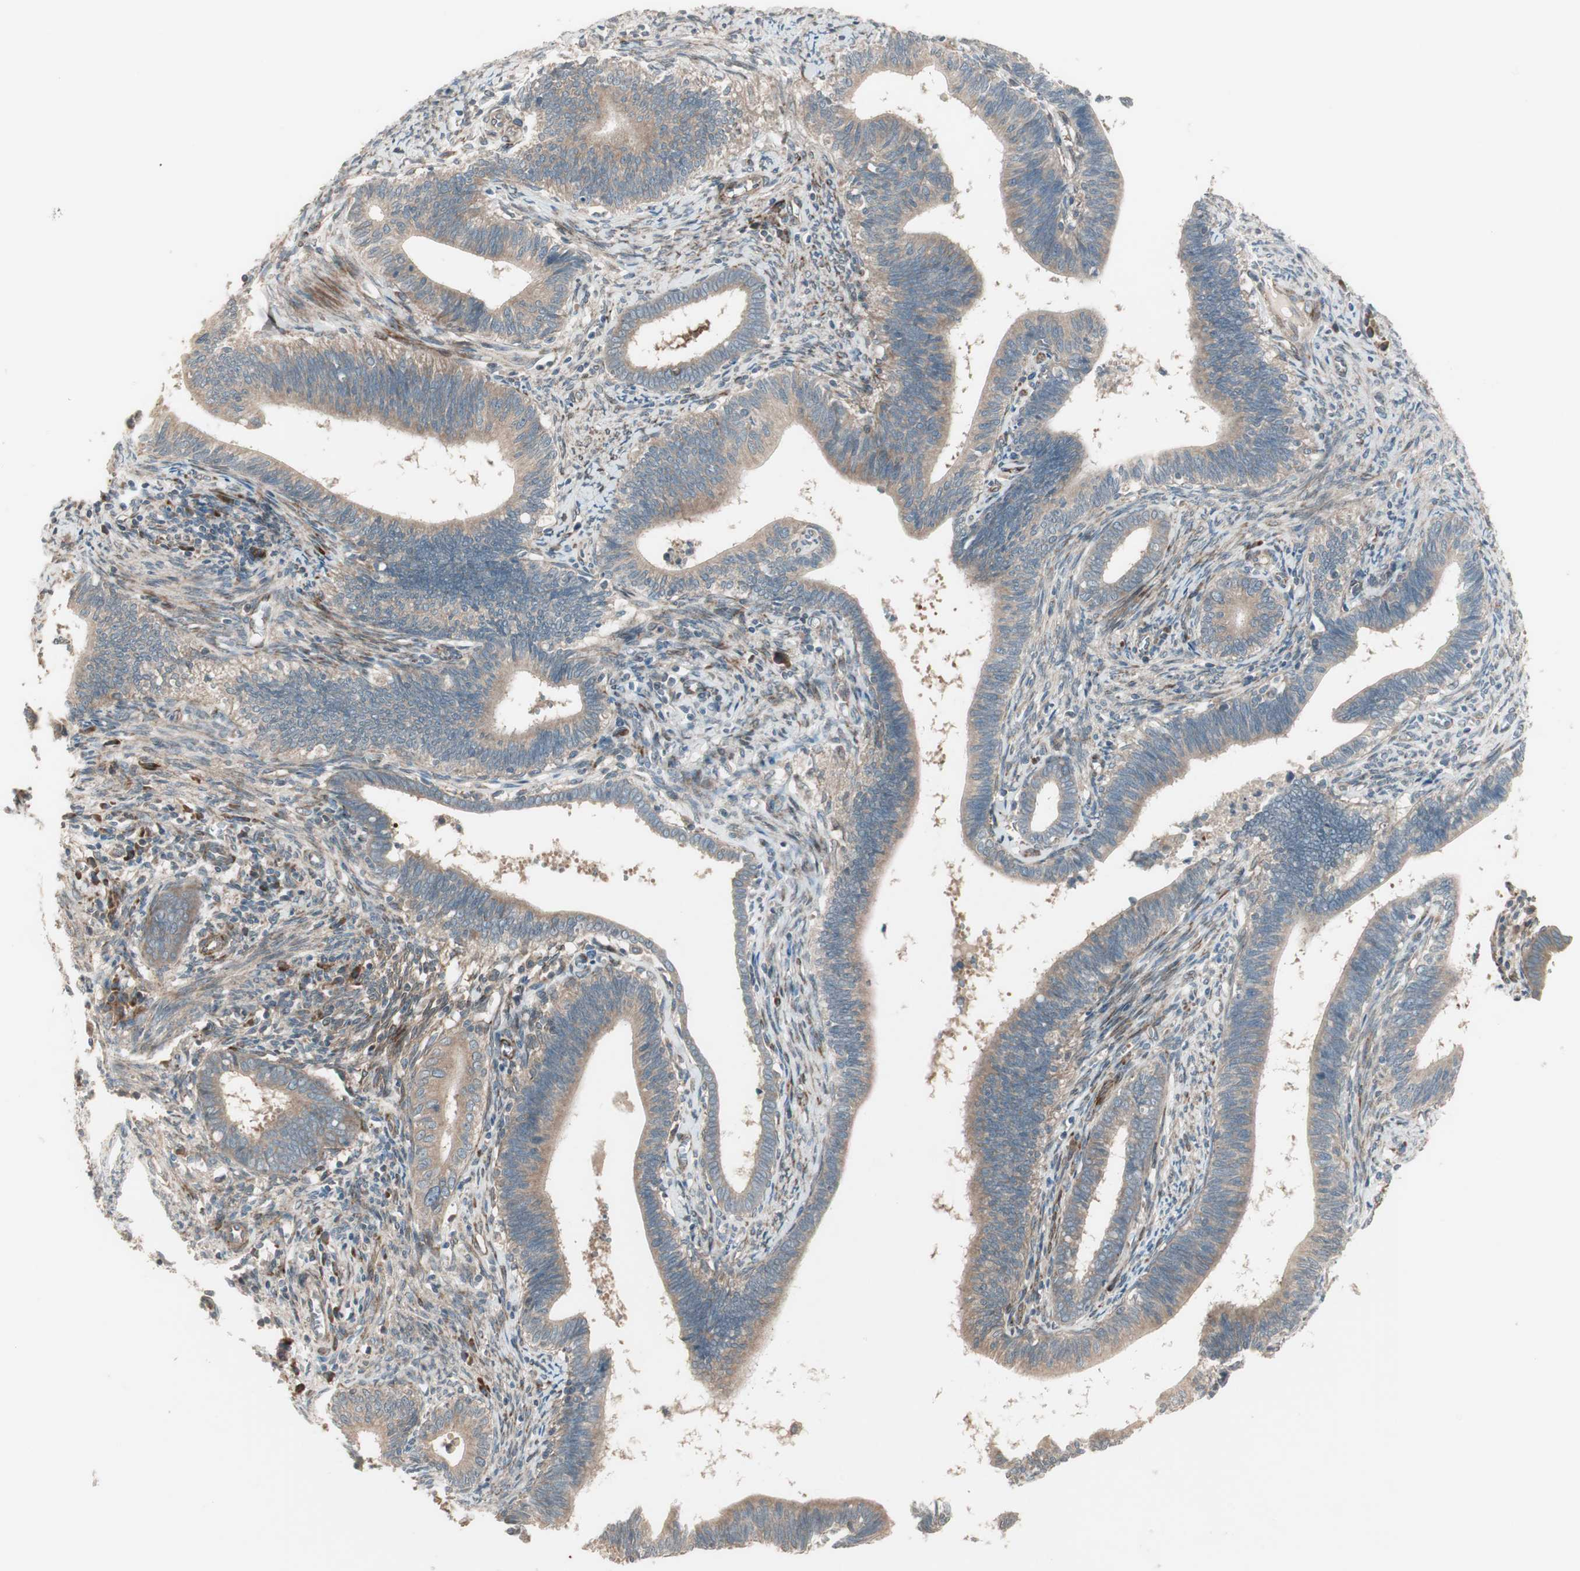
{"staining": {"intensity": "moderate", "quantity": ">75%", "location": "cytoplasmic/membranous"}, "tissue": "cervical cancer", "cell_type": "Tumor cells", "image_type": "cancer", "snomed": [{"axis": "morphology", "description": "Adenocarcinoma, NOS"}, {"axis": "topography", "description": "Cervix"}], "caption": "Immunohistochemical staining of human adenocarcinoma (cervical) demonstrates medium levels of moderate cytoplasmic/membranous staining in about >75% of tumor cells.", "gene": "PPP2R5E", "patient": {"sex": "female", "age": 44}}